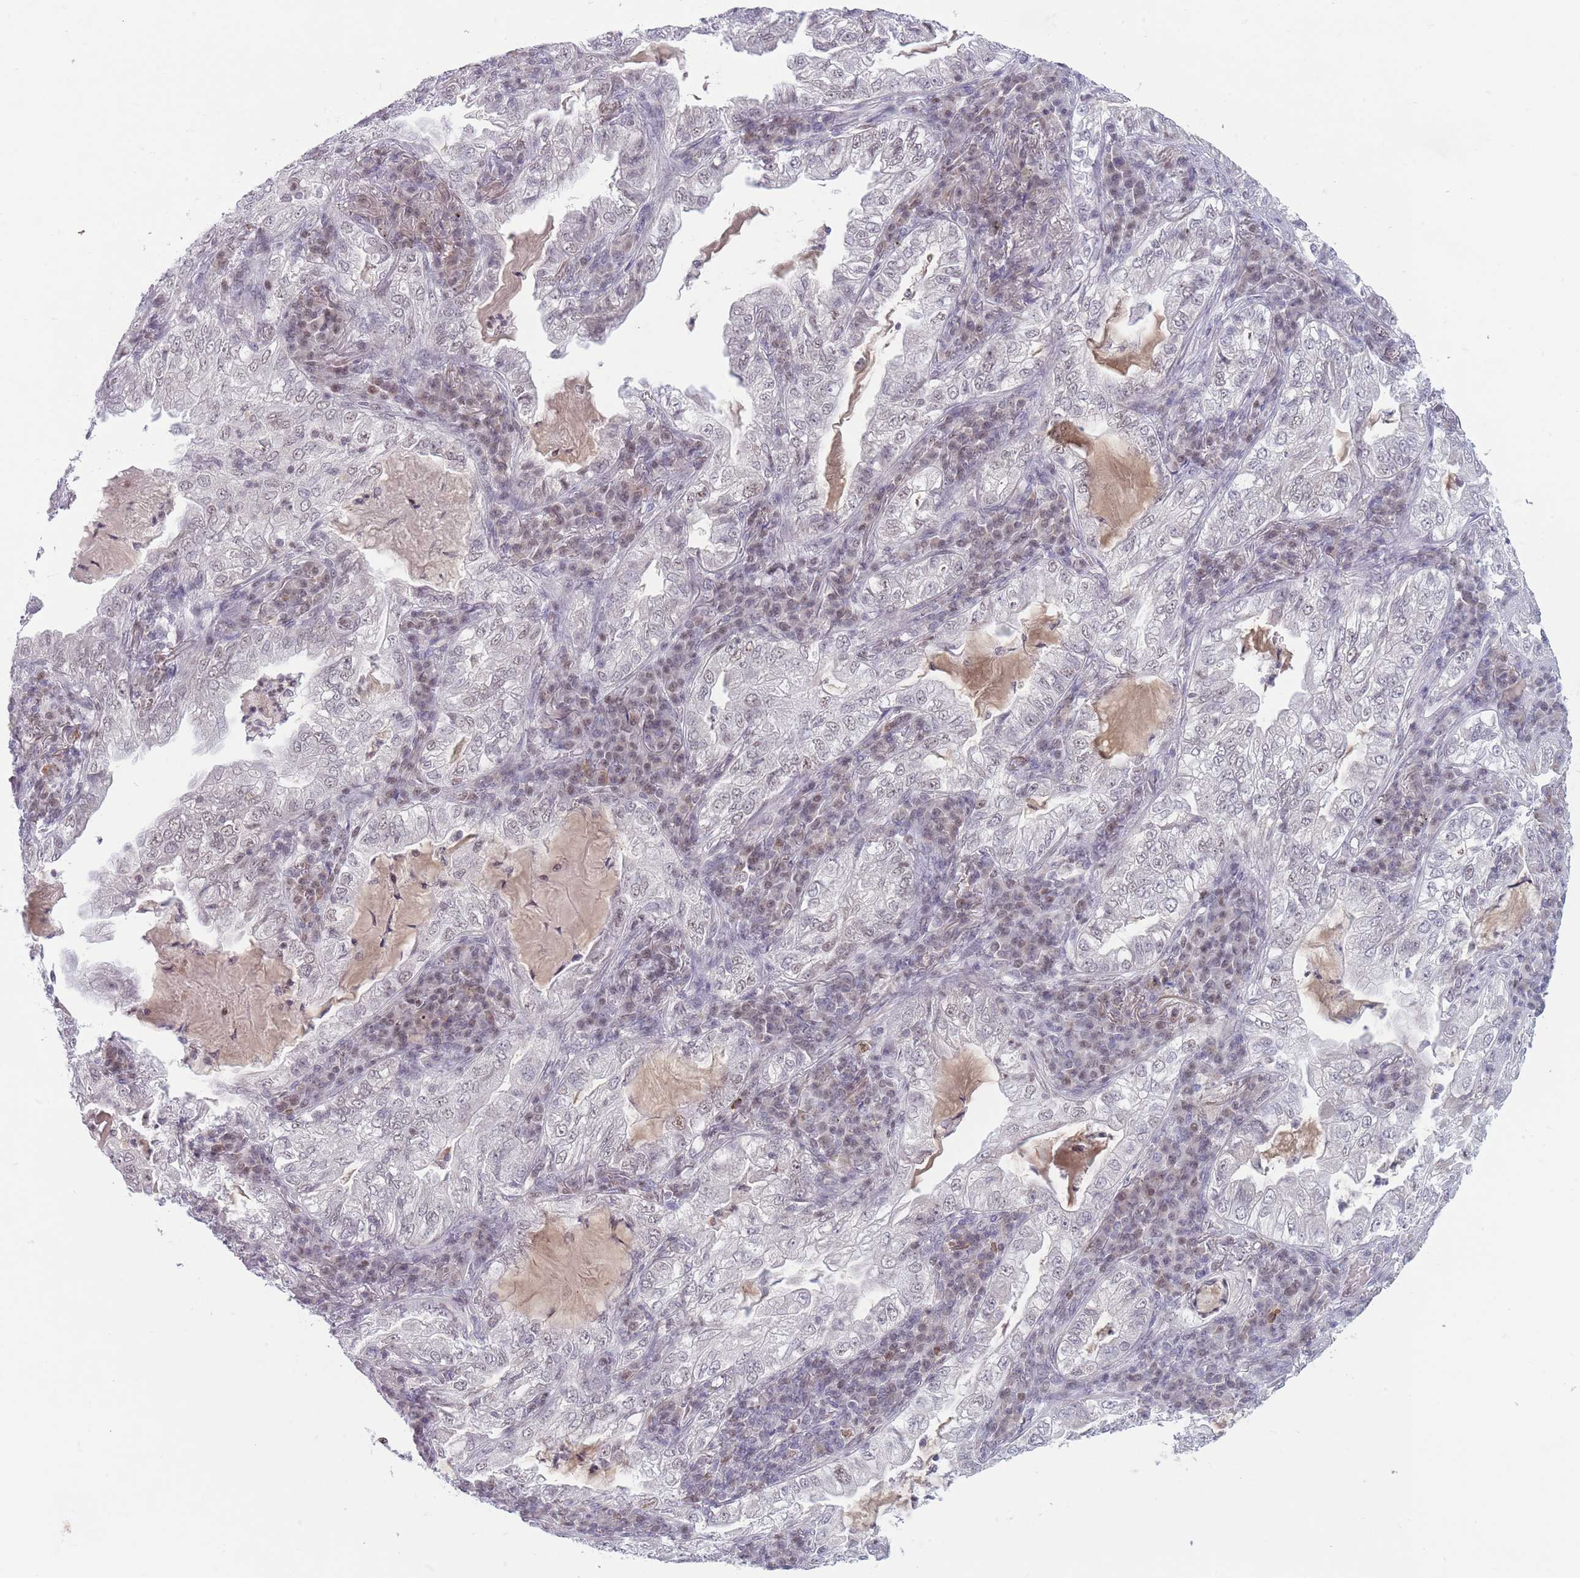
{"staining": {"intensity": "weak", "quantity": "25%-75%", "location": "nuclear"}, "tissue": "lung cancer", "cell_type": "Tumor cells", "image_type": "cancer", "snomed": [{"axis": "morphology", "description": "Adenocarcinoma, NOS"}, {"axis": "topography", "description": "Lung"}], "caption": "Protein expression analysis of adenocarcinoma (lung) shows weak nuclear positivity in approximately 25%-75% of tumor cells.", "gene": "ARID3B", "patient": {"sex": "female", "age": 73}}